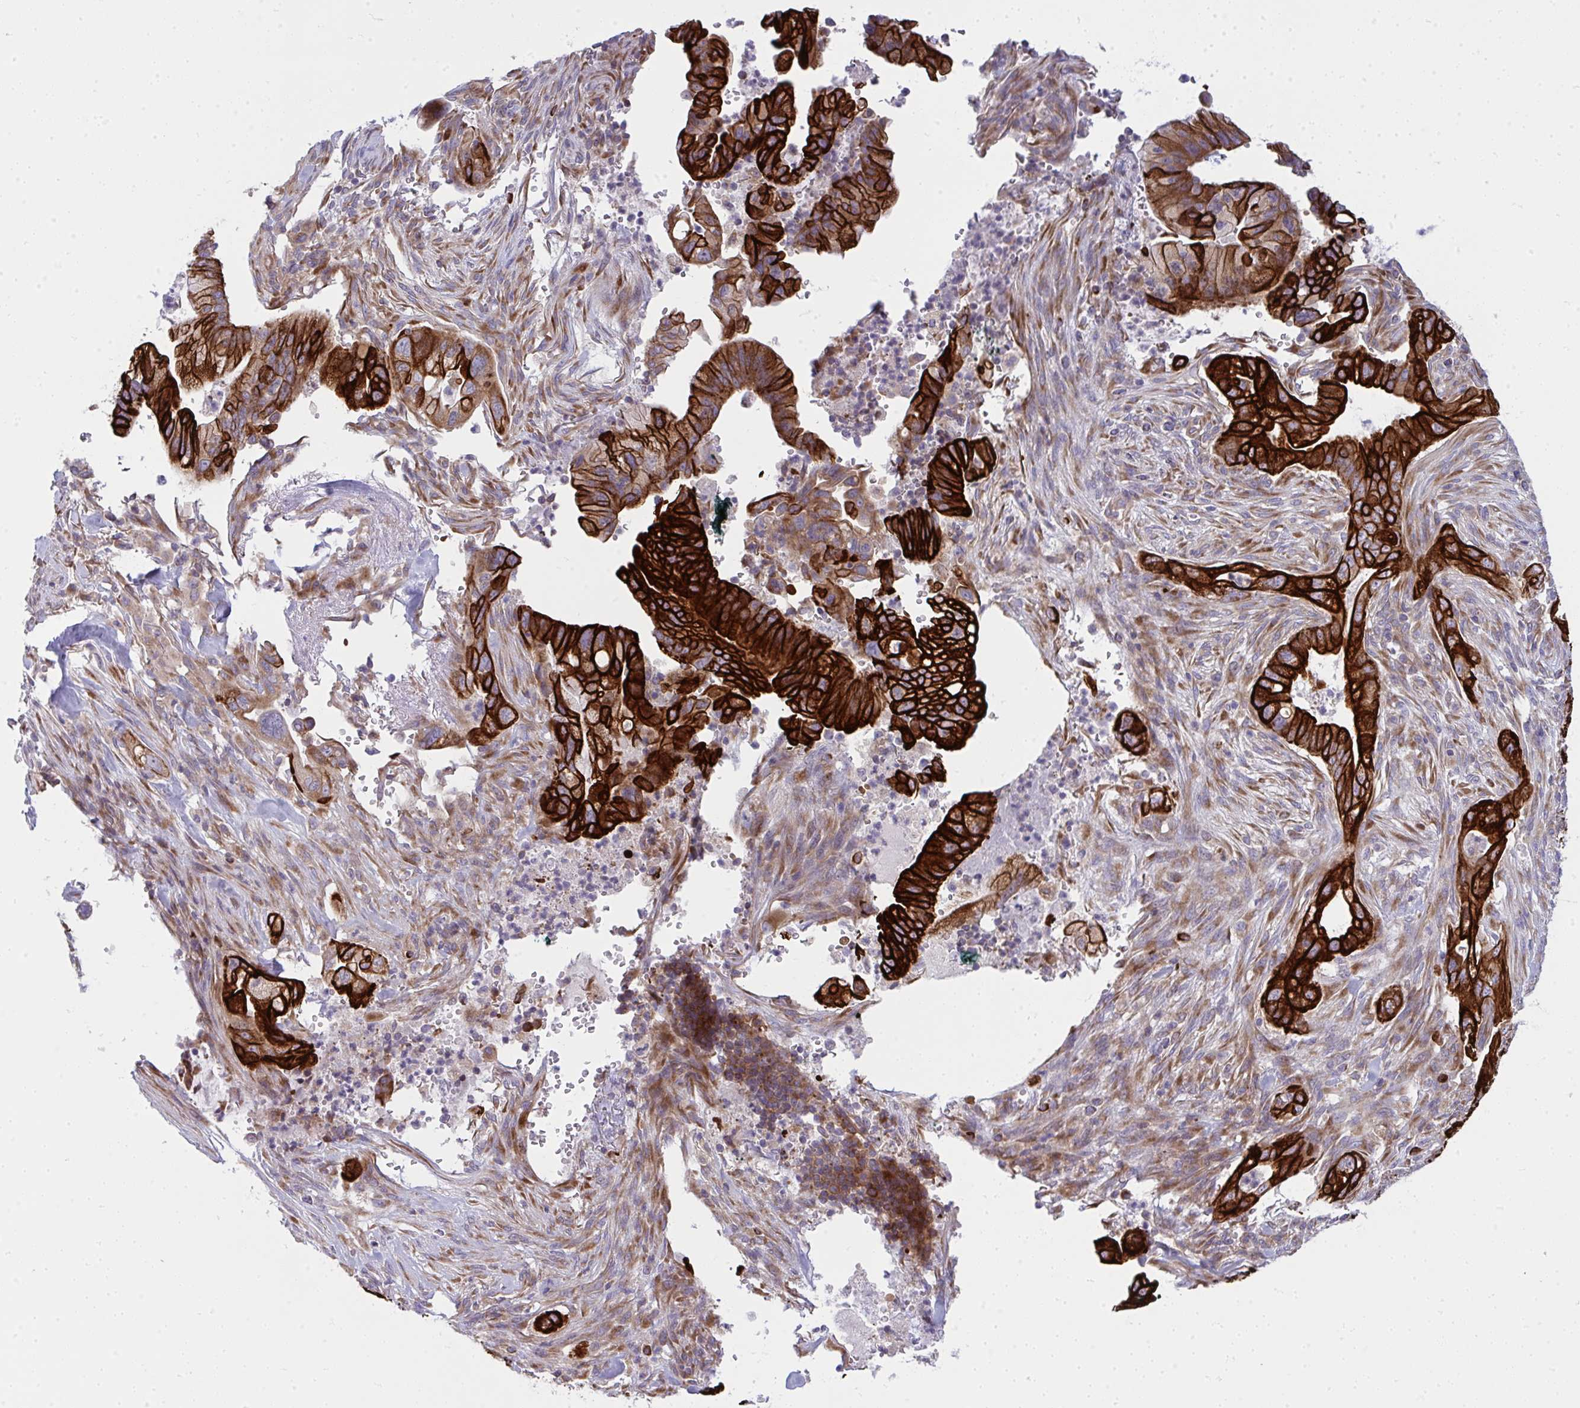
{"staining": {"intensity": "strong", "quantity": ">75%", "location": "cytoplasmic/membranous"}, "tissue": "pancreatic cancer", "cell_type": "Tumor cells", "image_type": "cancer", "snomed": [{"axis": "morphology", "description": "Adenocarcinoma, NOS"}, {"axis": "topography", "description": "Pancreas"}], "caption": "Tumor cells reveal high levels of strong cytoplasmic/membranous positivity in approximately >75% of cells in pancreatic cancer.", "gene": "GFPT2", "patient": {"sex": "male", "age": 44}}